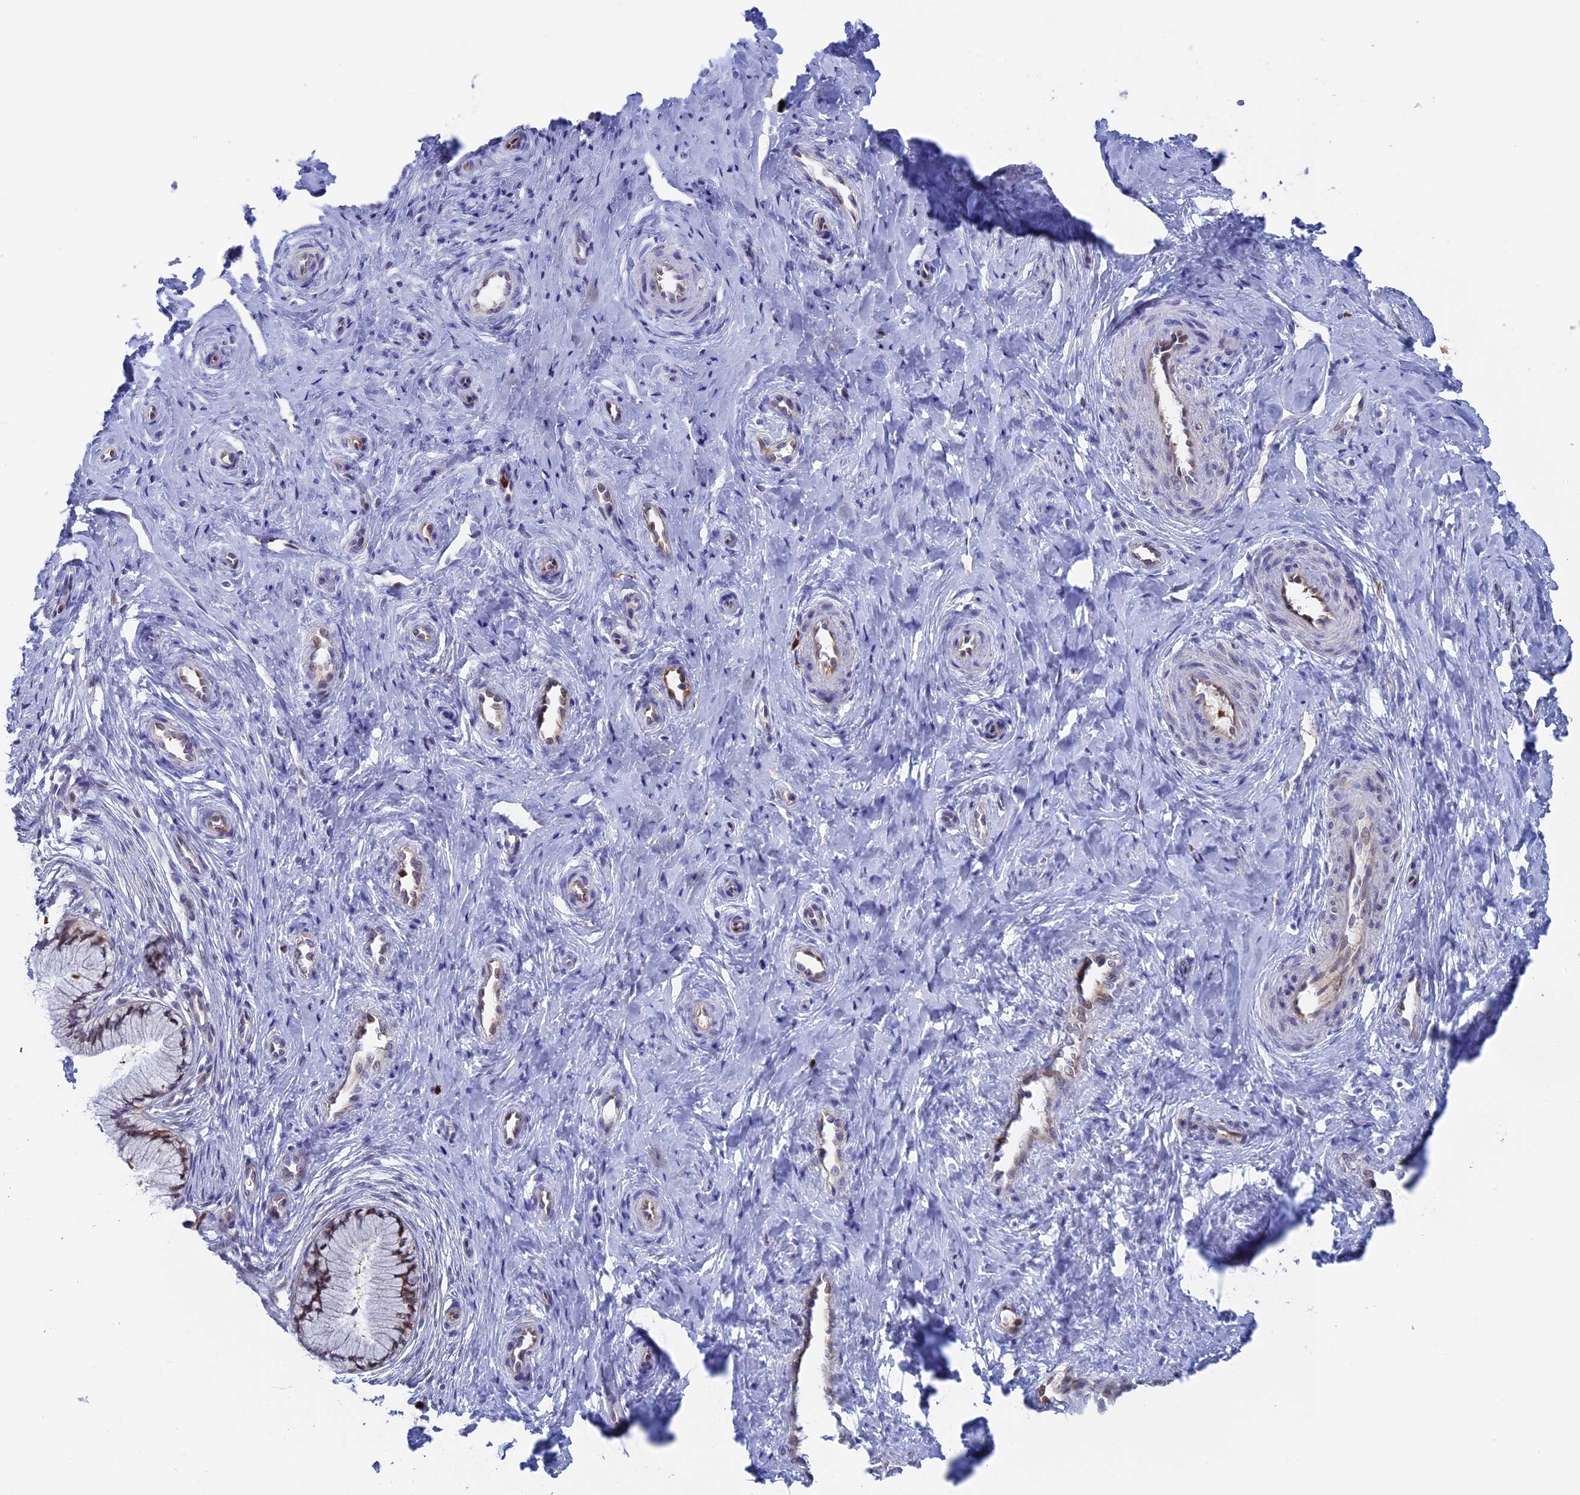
{"staining": {"intensity": "weak", "quantity": "25%-75%", "location": "cytoplasmic/membranous,nuclear"}, "tissue": "cervix", "cell_type": "Glandular cells", "image_type": "normal", "snomed": [{"axis": "morphology", "description": "Normal tissue, NOS"}, {"axis": "topography", "description": "Cervix"}], "caption": "Immunohistochemistry histopathology image of unremarkable cervix stained for a protein (brown), which shows low levels of weak cytoplasmic/membranous,nuclear positivity in approximately 25%-75% of glandular cells.", "gene": "SLC26A1", "patient": {"sex": "female", "age": 36}}